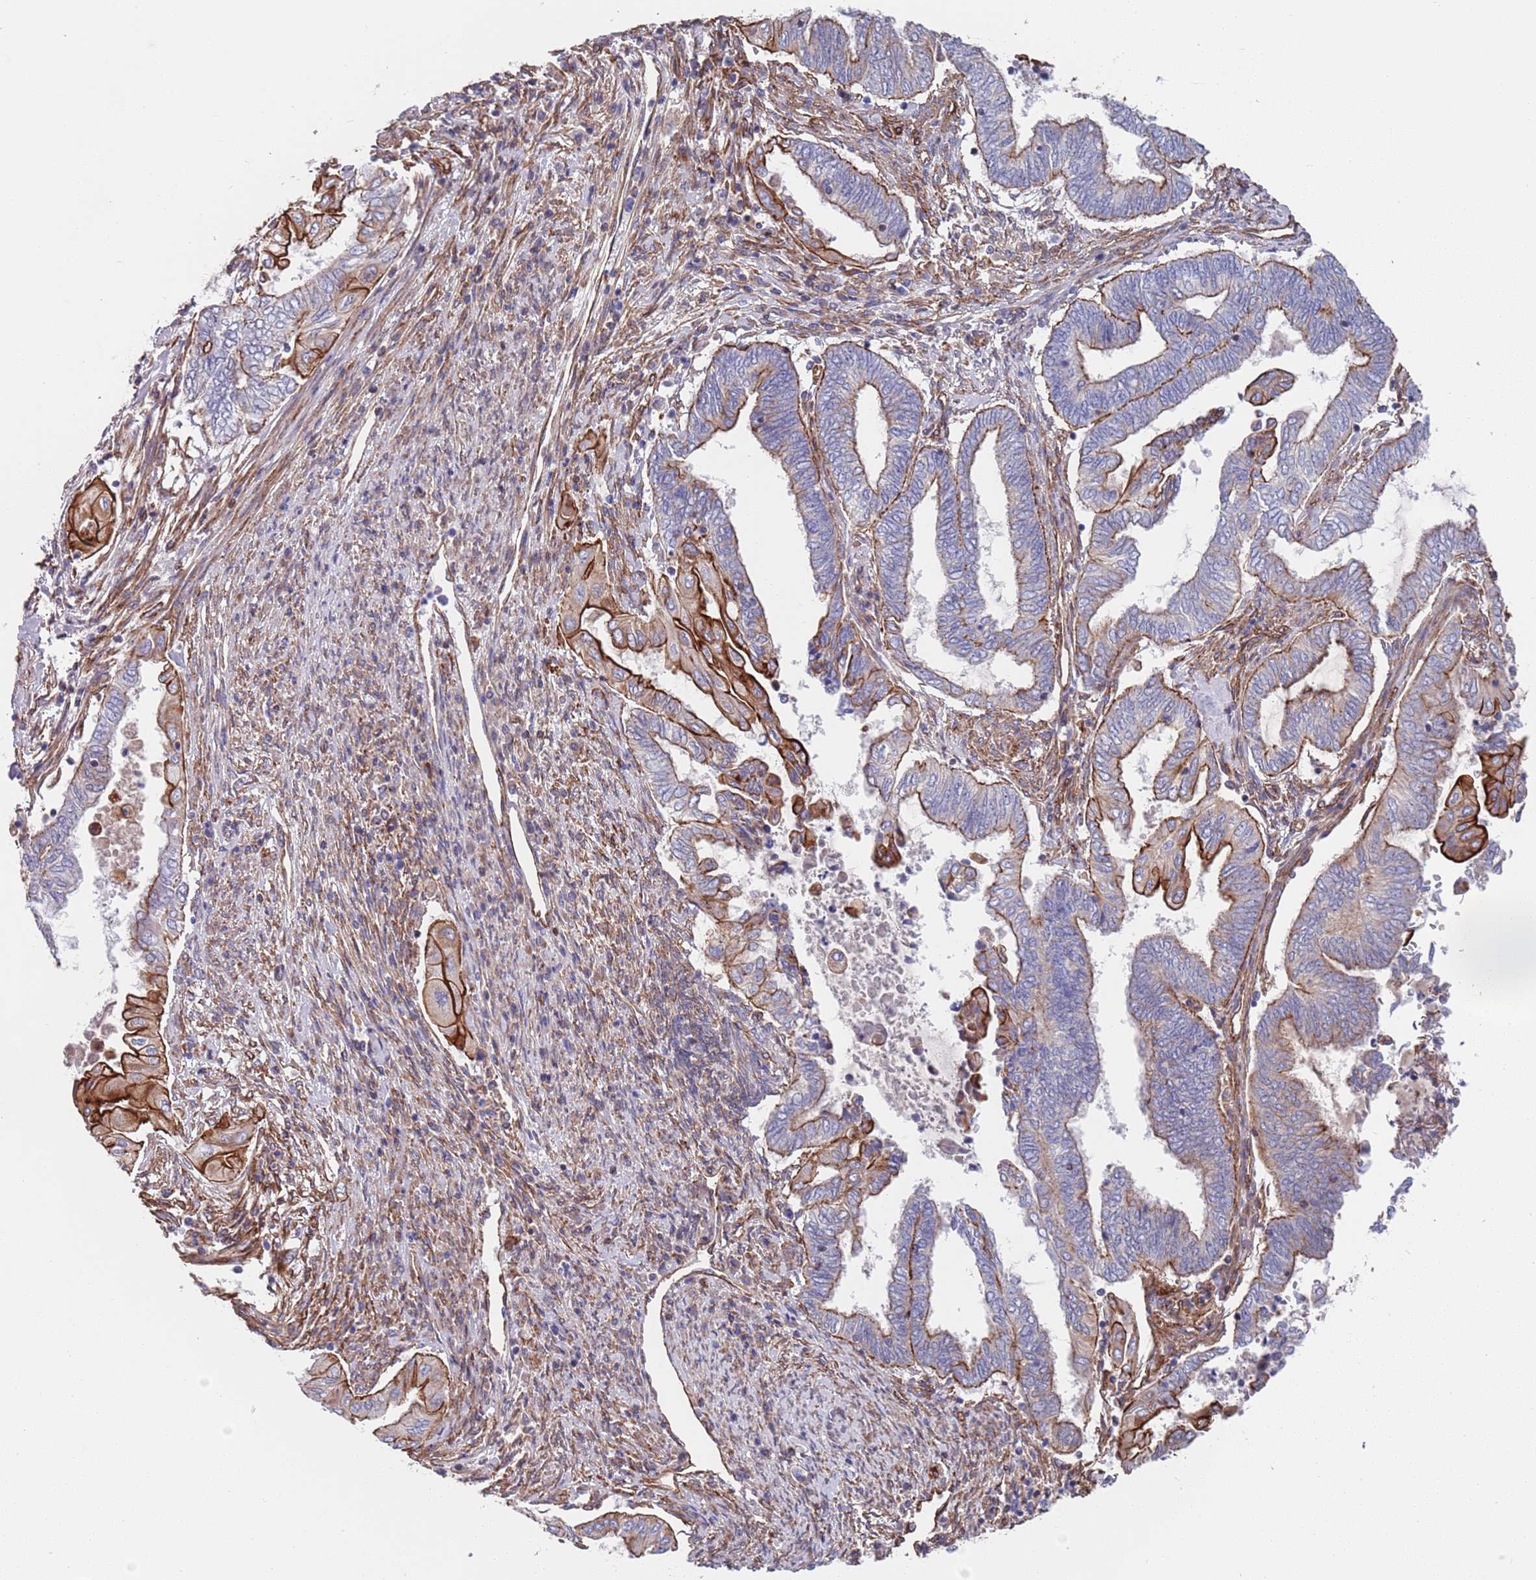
{"staining": {"intensity": "moderate", "quantity": "25%-75%", "location": "cytoplasmic/membranous"}, "tissue": "endometrial cancer", "cell_type": "Tumor cells", "image_type": "cancer", "snomed": [{"axis": "morphology", "description": "Adenocarcinoma, NOS"}, {"axis": "topography", "description": "Uterus"}, {"axis": "topography", "description": "Endometrium"}], "caption": "Human endometrial cancer stained with a brown dye shows moderate cytoplasmic/membranous positive expression in about 25%-75% of tumor cells.", "gene": "JAKMIP2", "patient": {"sex": "female", "age": 70}}